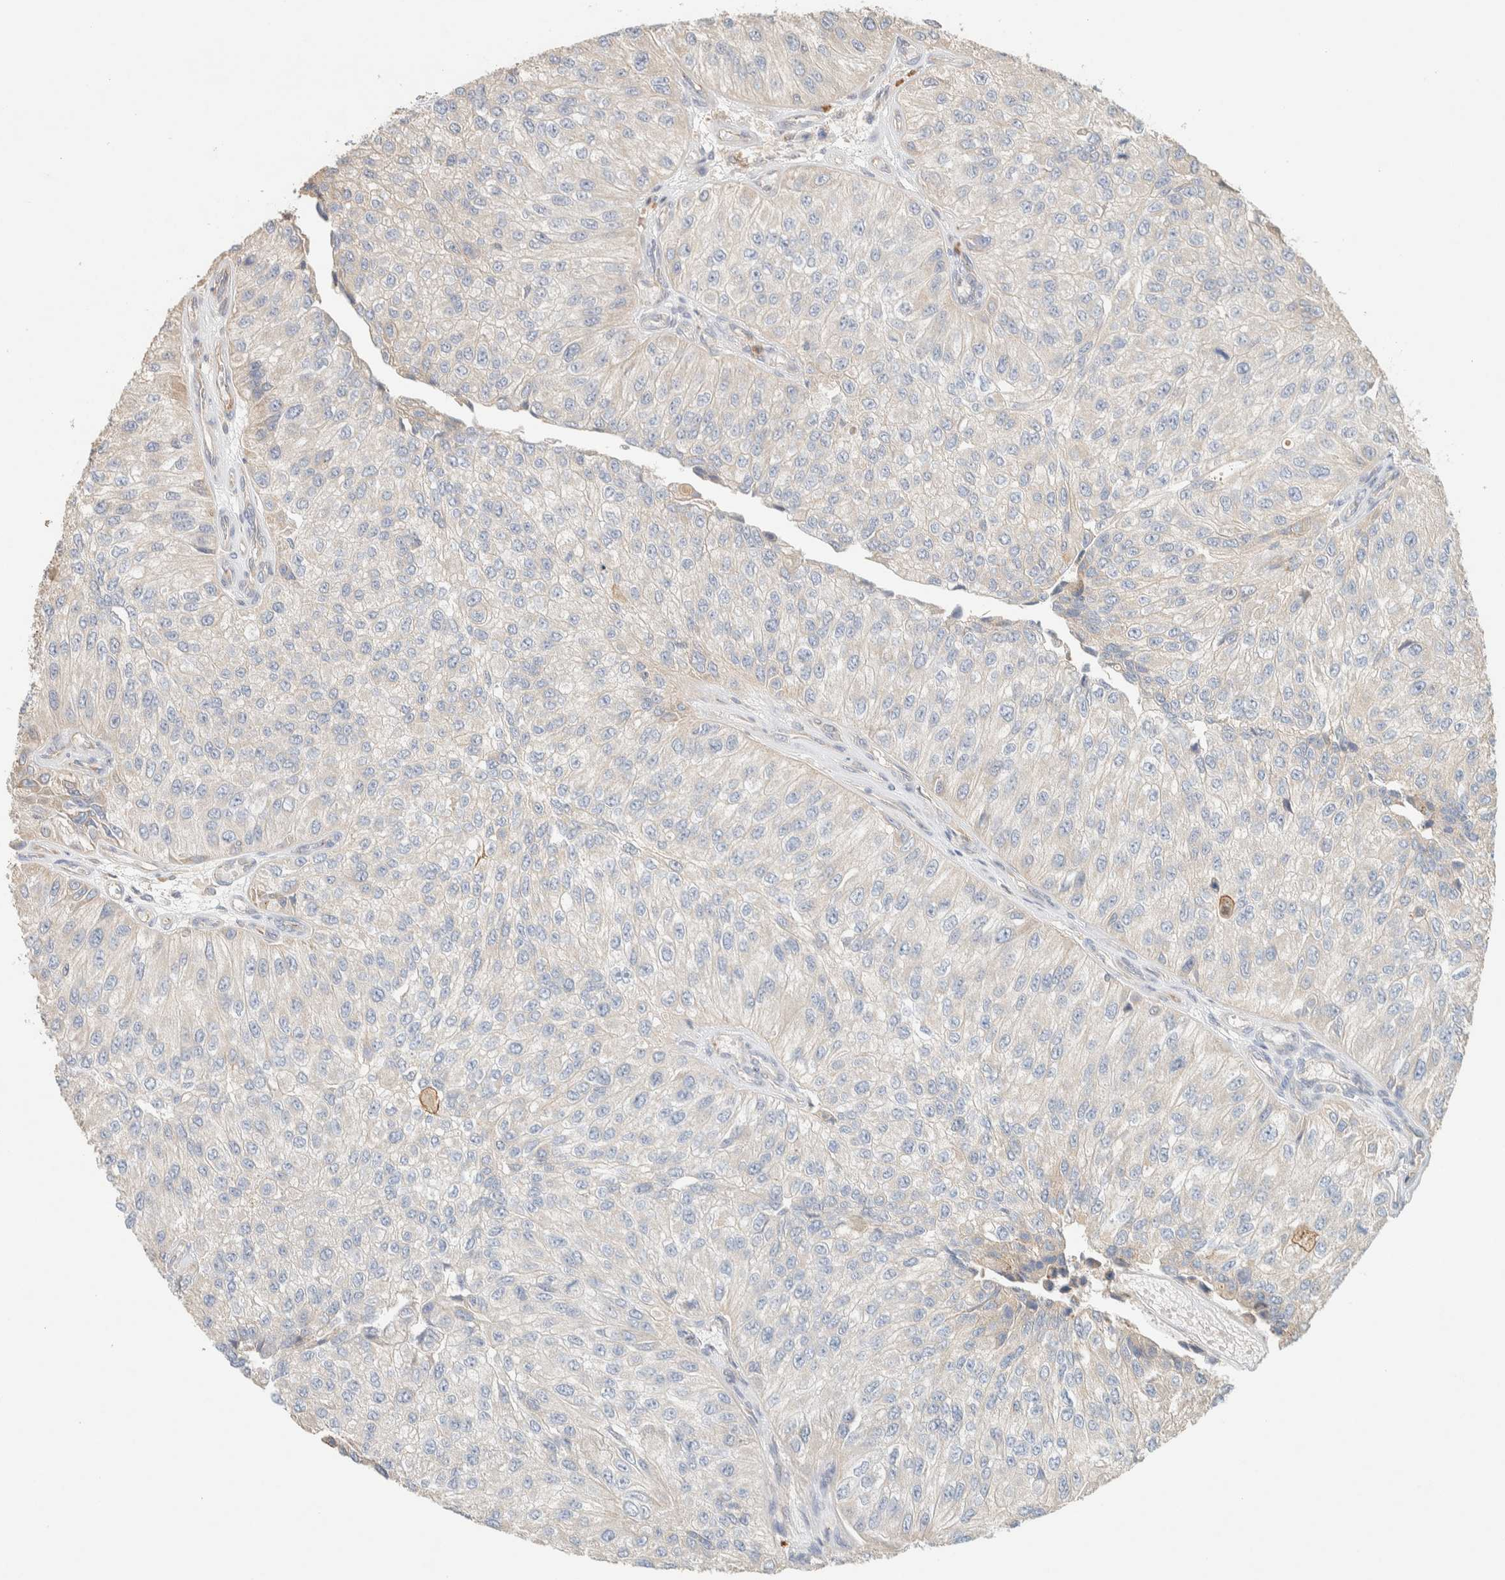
{"staining": {"intensity": "negative", "quantity": "none", "location": "none"}, "tissue": "urothelial cancer", "cell_type": "Tumor cells", "image_type": "cancer", "snomed": [{"axis": "morphology", "description": "Urothelial carcinoma, High grade"}, {"axis": "topography", "description": "Kidney"}, {"axis": "topography", "description": "Urinary bladder"}], "caption": "A micrograph of human urothelial cancer is negative for staining in tumor cells.", "gene": "TTC3", "patient": {"sex": "male", "age": 77}}